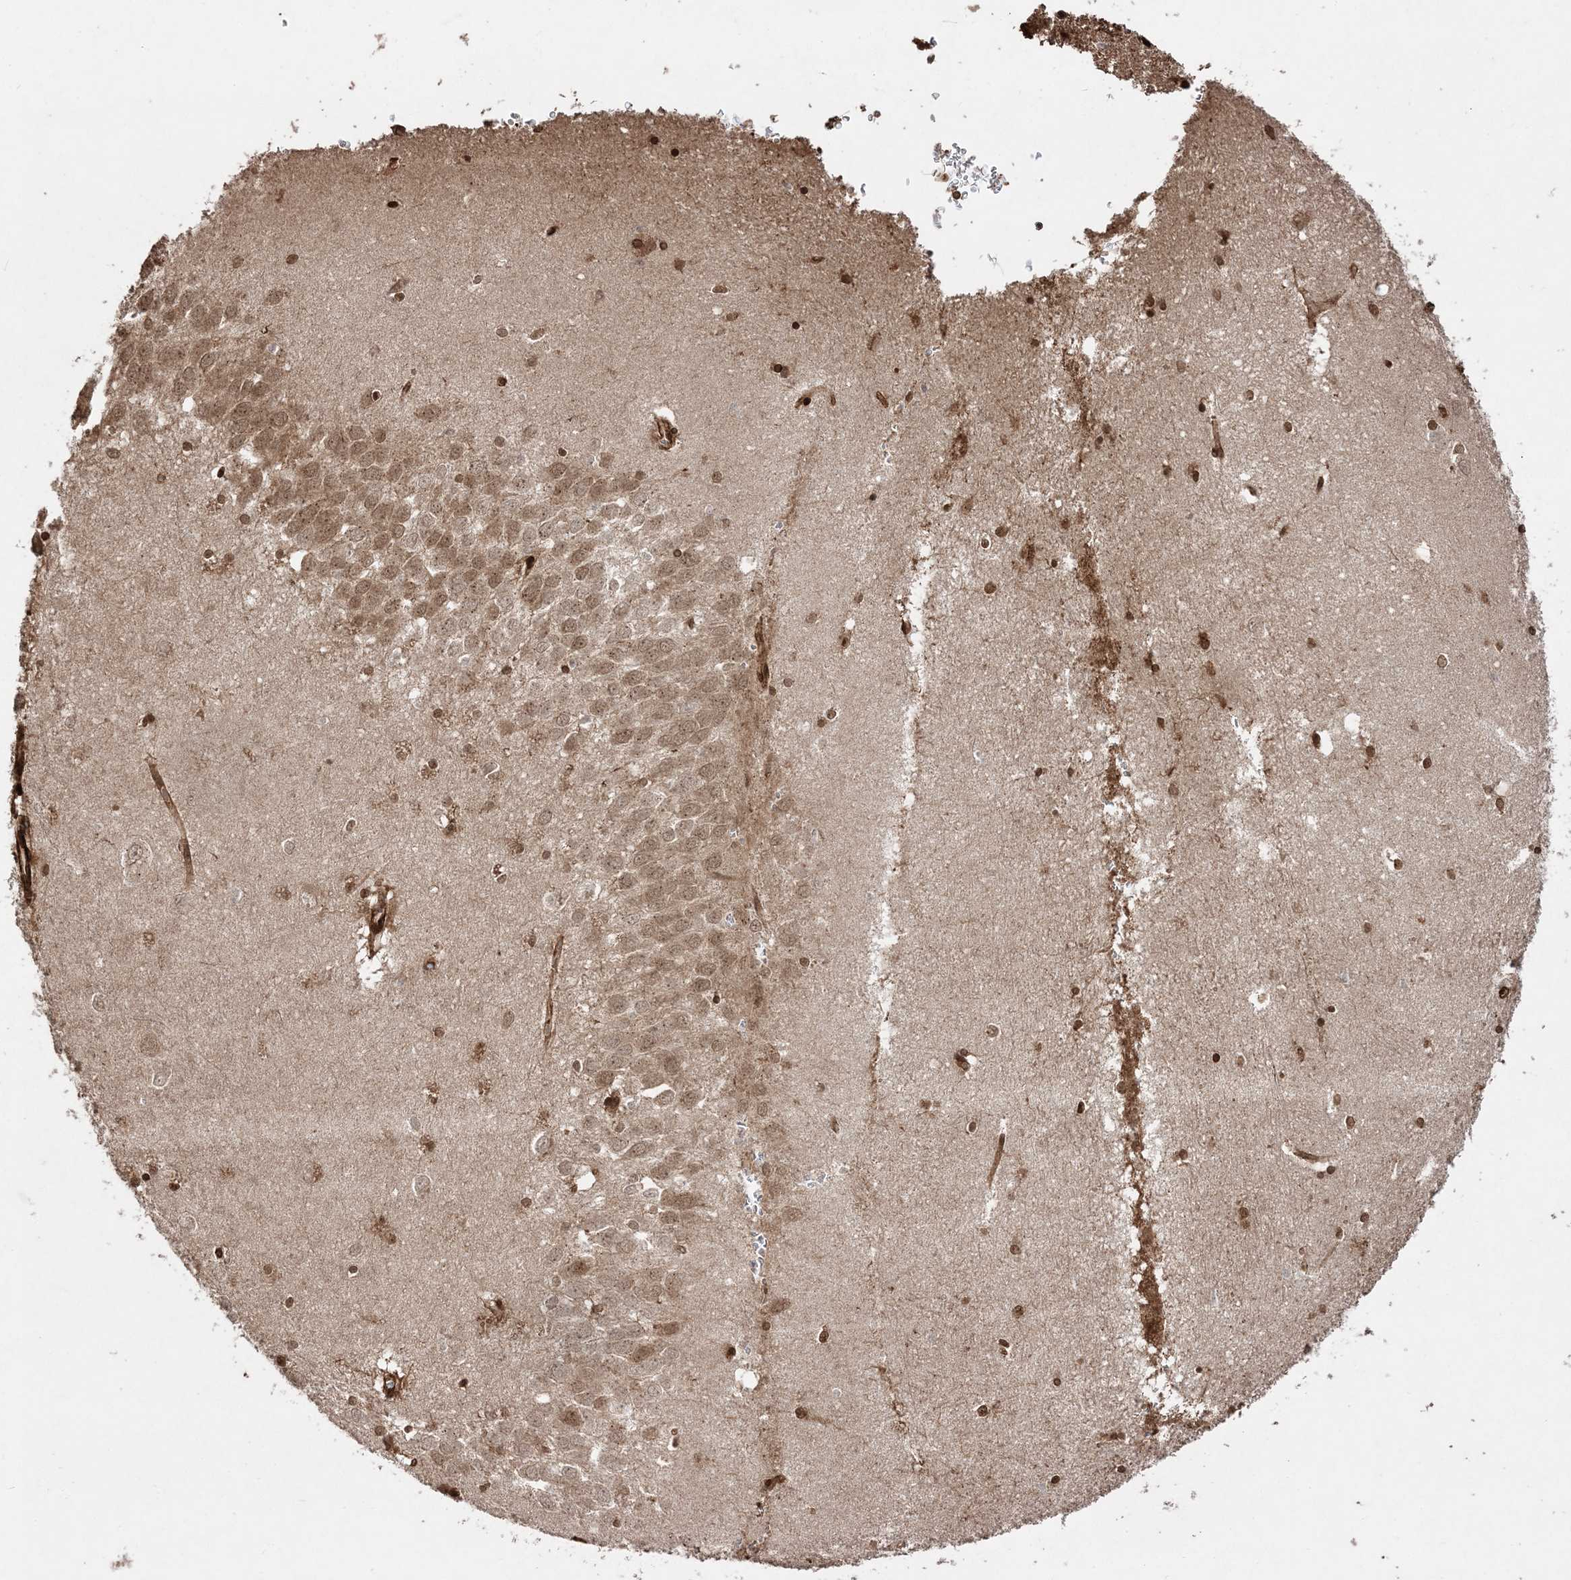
{"staining": {"intensity": "strong", "quantity": ">75%", "location": "nuclear"}, "tissue": "hippocampus", "cell_type": "Glial cells", "image_type": "normal", "snomed": [{"axis": "morphology", "description": "Normal tissue, NOS"}, {"axis": "topography", "description": "Hippocampus"}], "caption": "This micrograph displays immunohistochemistry staining of benign human hippocampus, with high strong nuclear expression in approximately >75% of glial cells.", "gene": "ETAA1", "patient": {"sex": "female", "age": 64}}